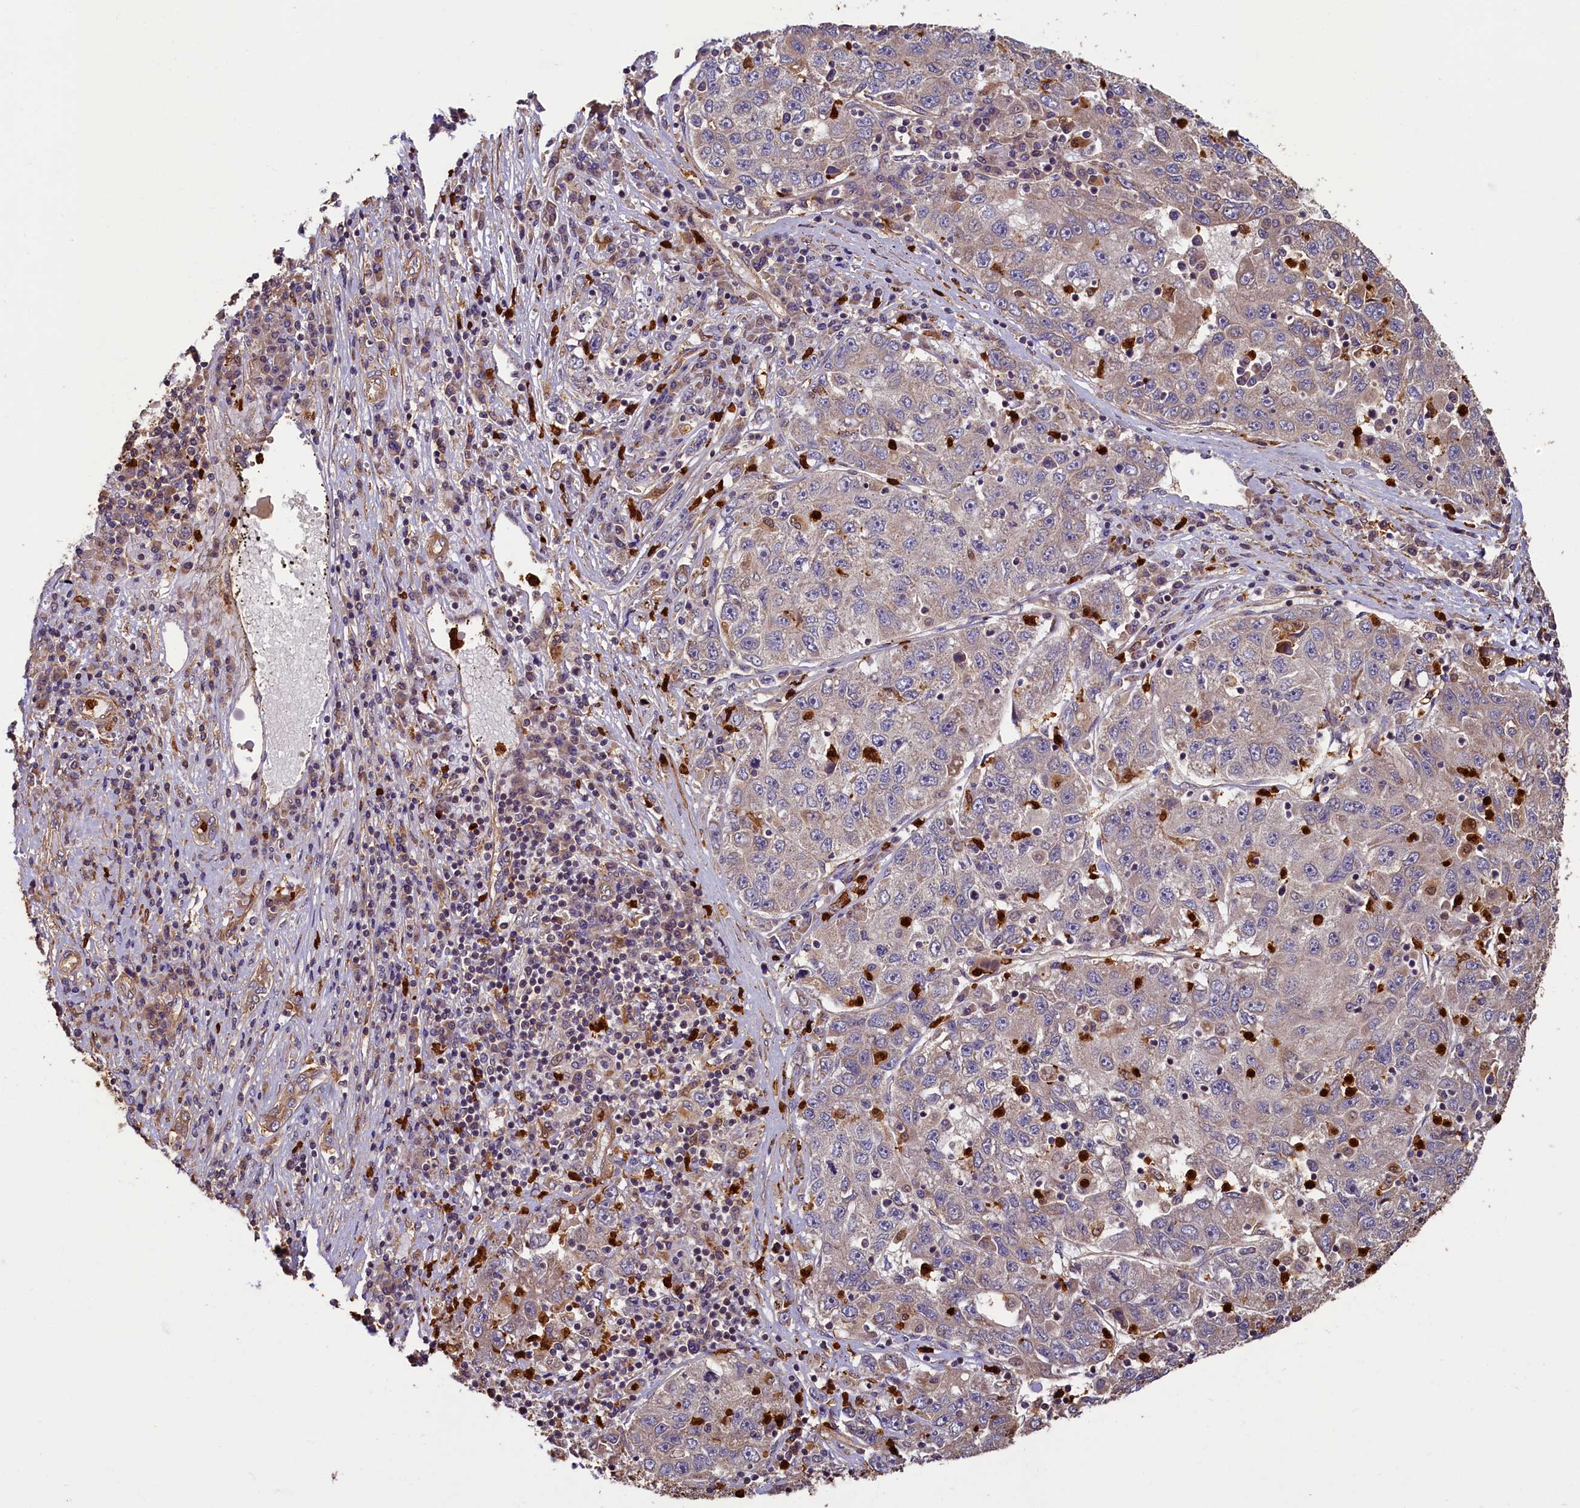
{"staining": {"intensity": "weak", "quantity": "<25%", "location": "cytoplasmic/membranous"}, "tissue": "liver cancer", "cell_type": "Tumor cells", "image_type": "cancer", "snomed": [{"axis": "morphology", "description": "Carcinoma, Hepatocellular, NOS"}, {"axis": "topography", "description": "Liver"}], "caption": "Hepatocellular carcinoma (liver) was stained to show a protein in brown. There is no significant positivity in tumor cells. (DAB (3,3'-diaminobenzidine) immunohistochemistry with hematoxylin counter stain).", "gene": "CCDC102B", "patient": {"sex": "male", "age": 49}}